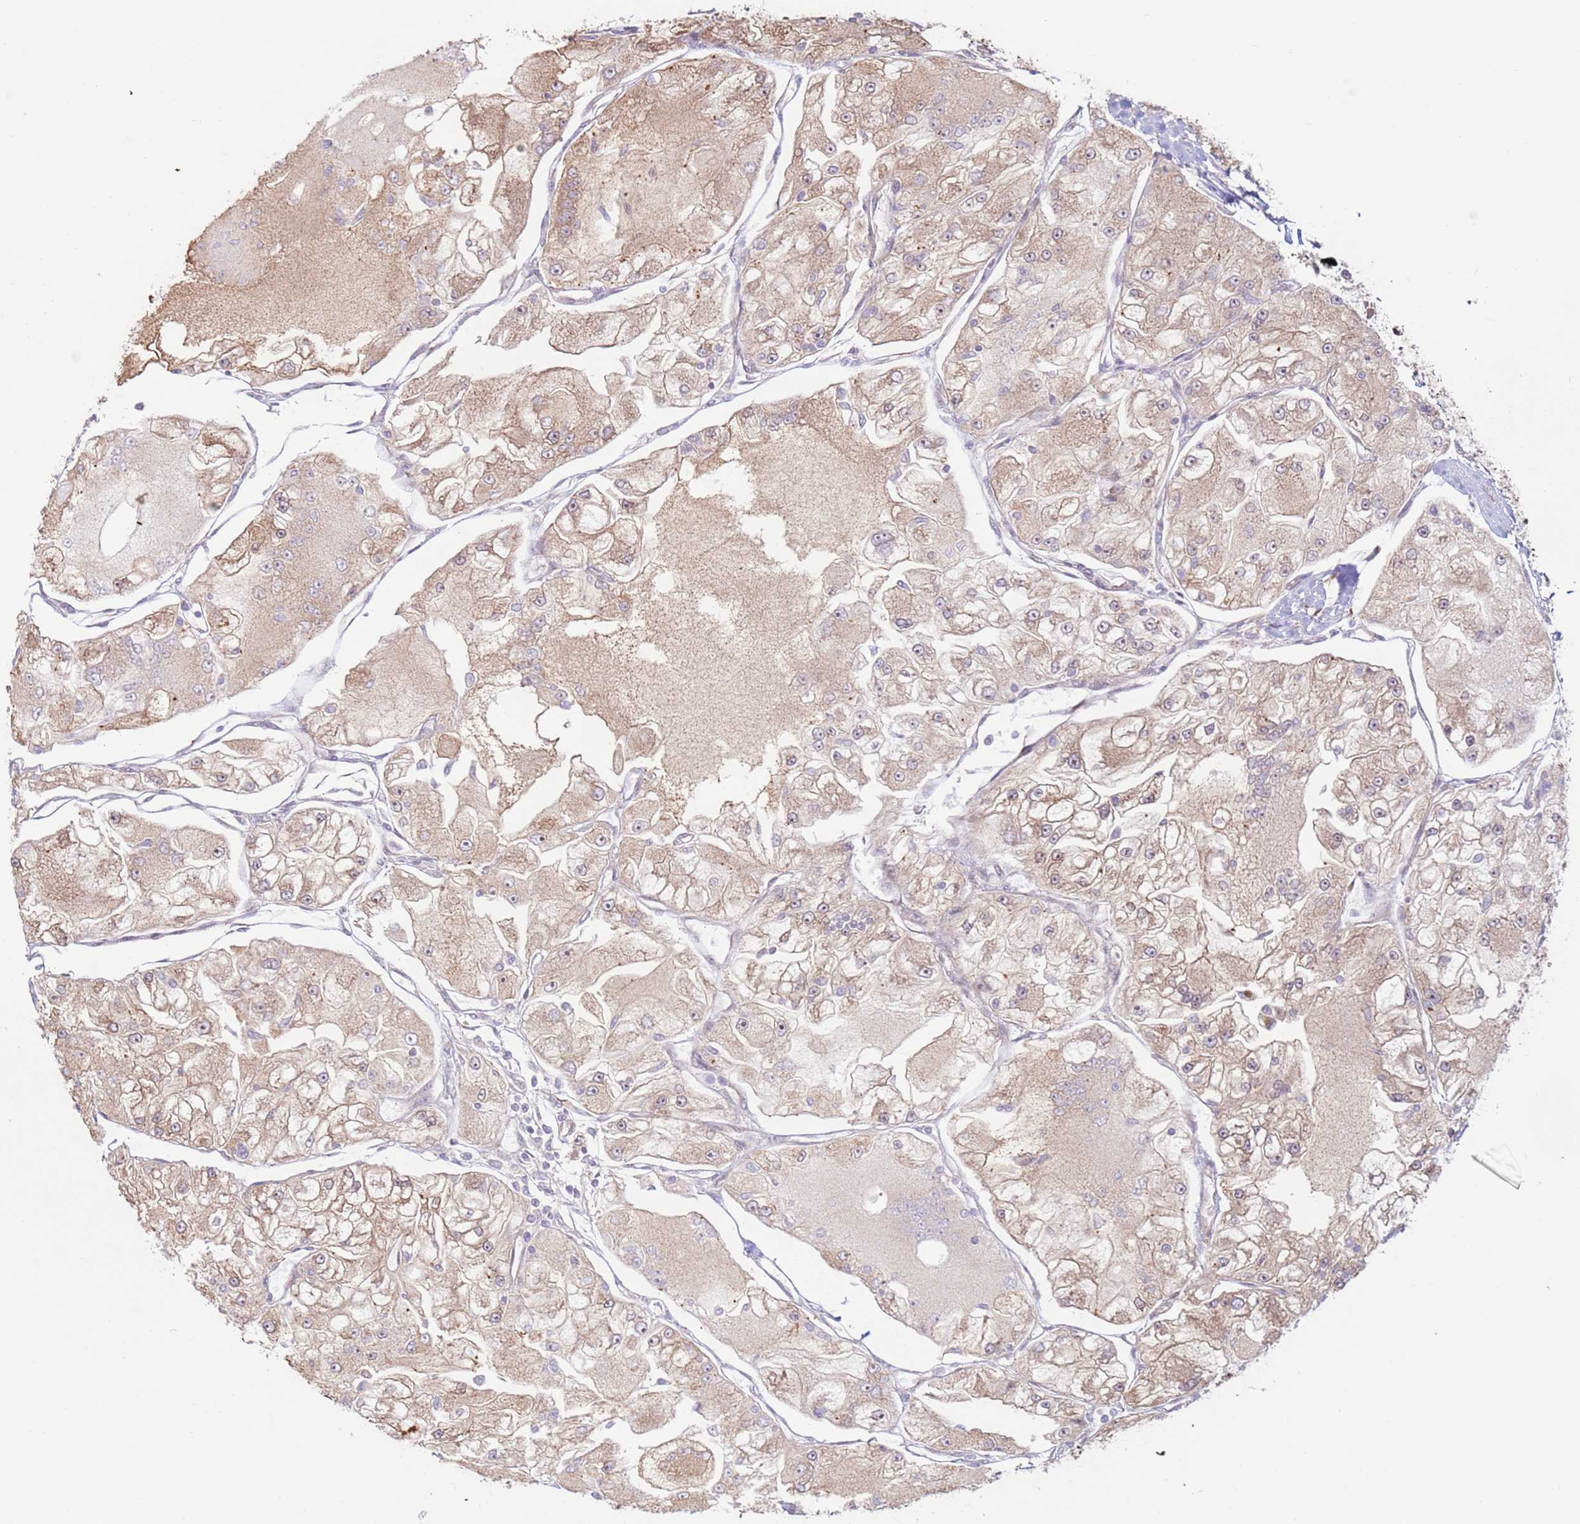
{"staining": {"intensity": "weak", "quantity": ">75%", "location": "cytoplasmic/membranous"}, "tissue": "renal cancer", "cell_type": "Tumor cells", "image_type": "cancer", "snomed": [{"axis": "morphology", "description": "Adenocarcinoma, NOS"}, {"axis": "topography", "description": "Kidney"}], "caption": "Protein positivity by IHC reveals weak cytoplasmic/membranous staining in about >75% of tumor cells in renal adenocarcinoma. (DAB (3,3'-diaminobenzidine) IHC, brown staining for protein, blue staining for nuclei).", "gene": "DCAF4", "patient": {"sex": "female", "age": 72}}